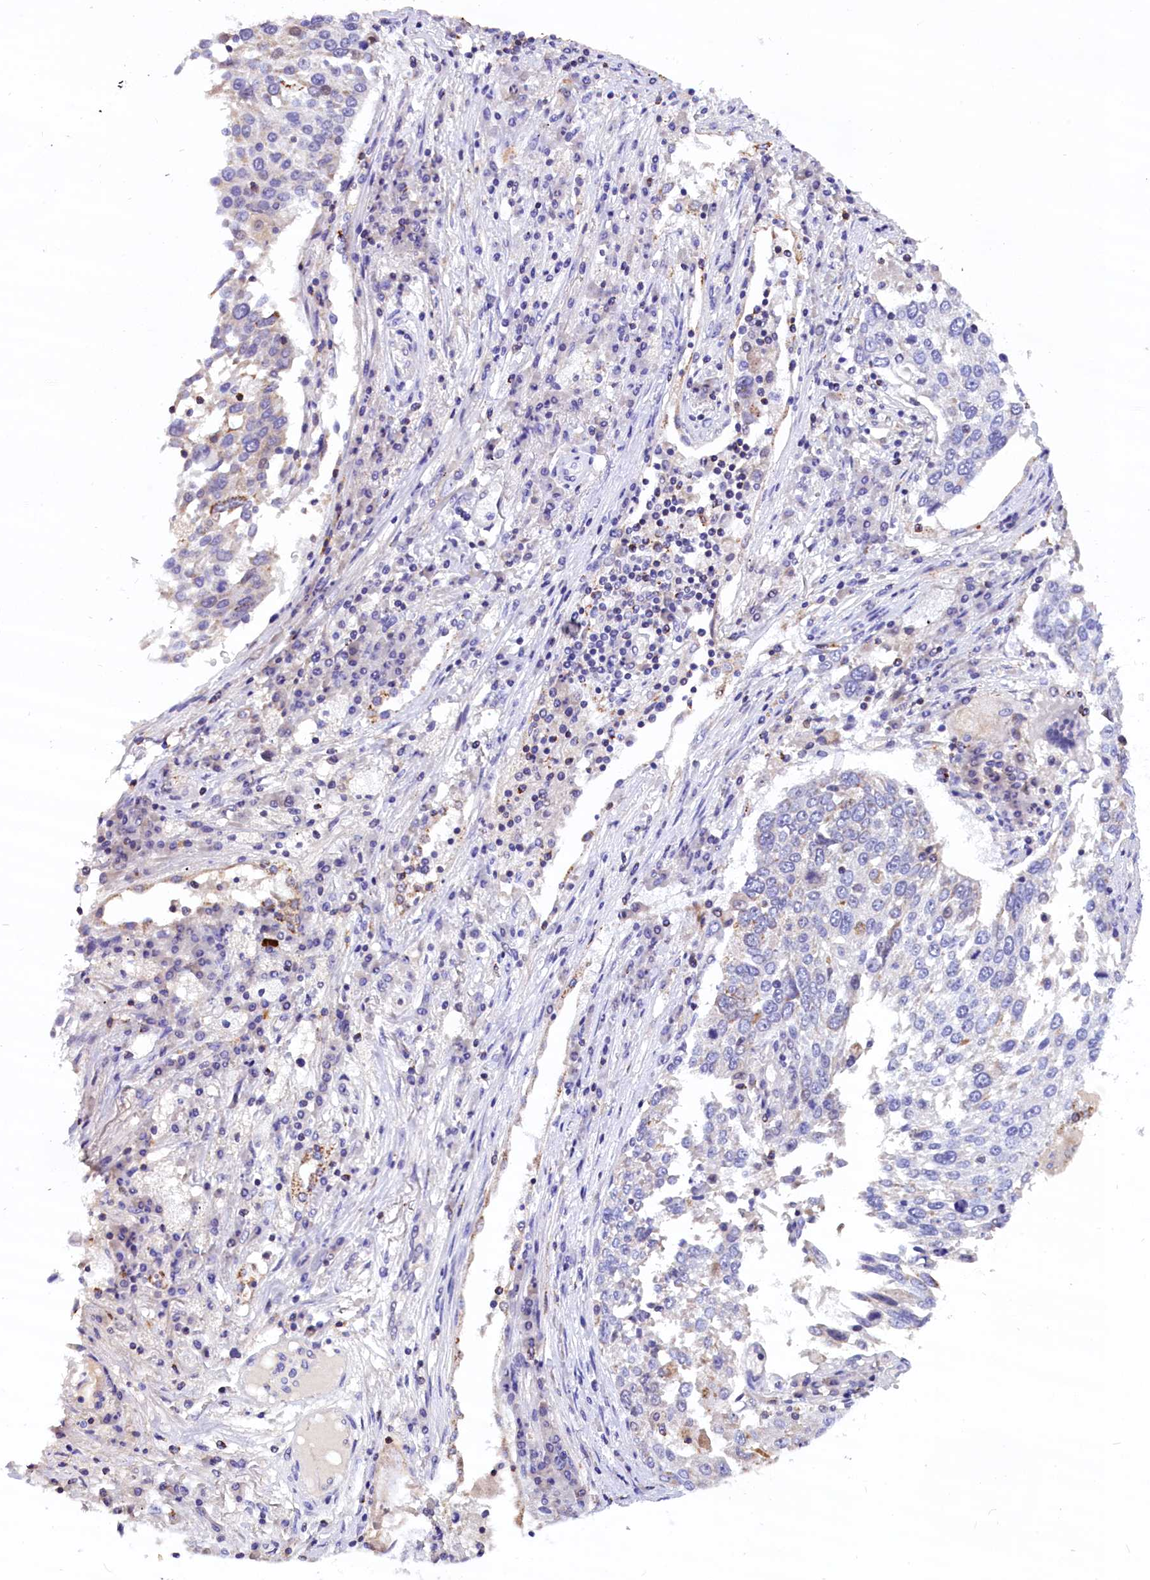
{"staining": {"intensity": "negative", "quantity": "none", "location": "none"}, "tissue": "lung cancer", "cell_type": "Tumor cells", "image_type": "cancer", "snomed": [{"axis": "morphology", "description": "Squamous cell carcinoma, NOS"}, {"axis": "topography", "description": "Lung"}], "caption": "IHC image of lung squamous cell carcinoma stained for a protein (brown), which exhibits no expression in tumor cells.", "gene": "ABAT", "patient": {"sex": "male", "age": 65}}